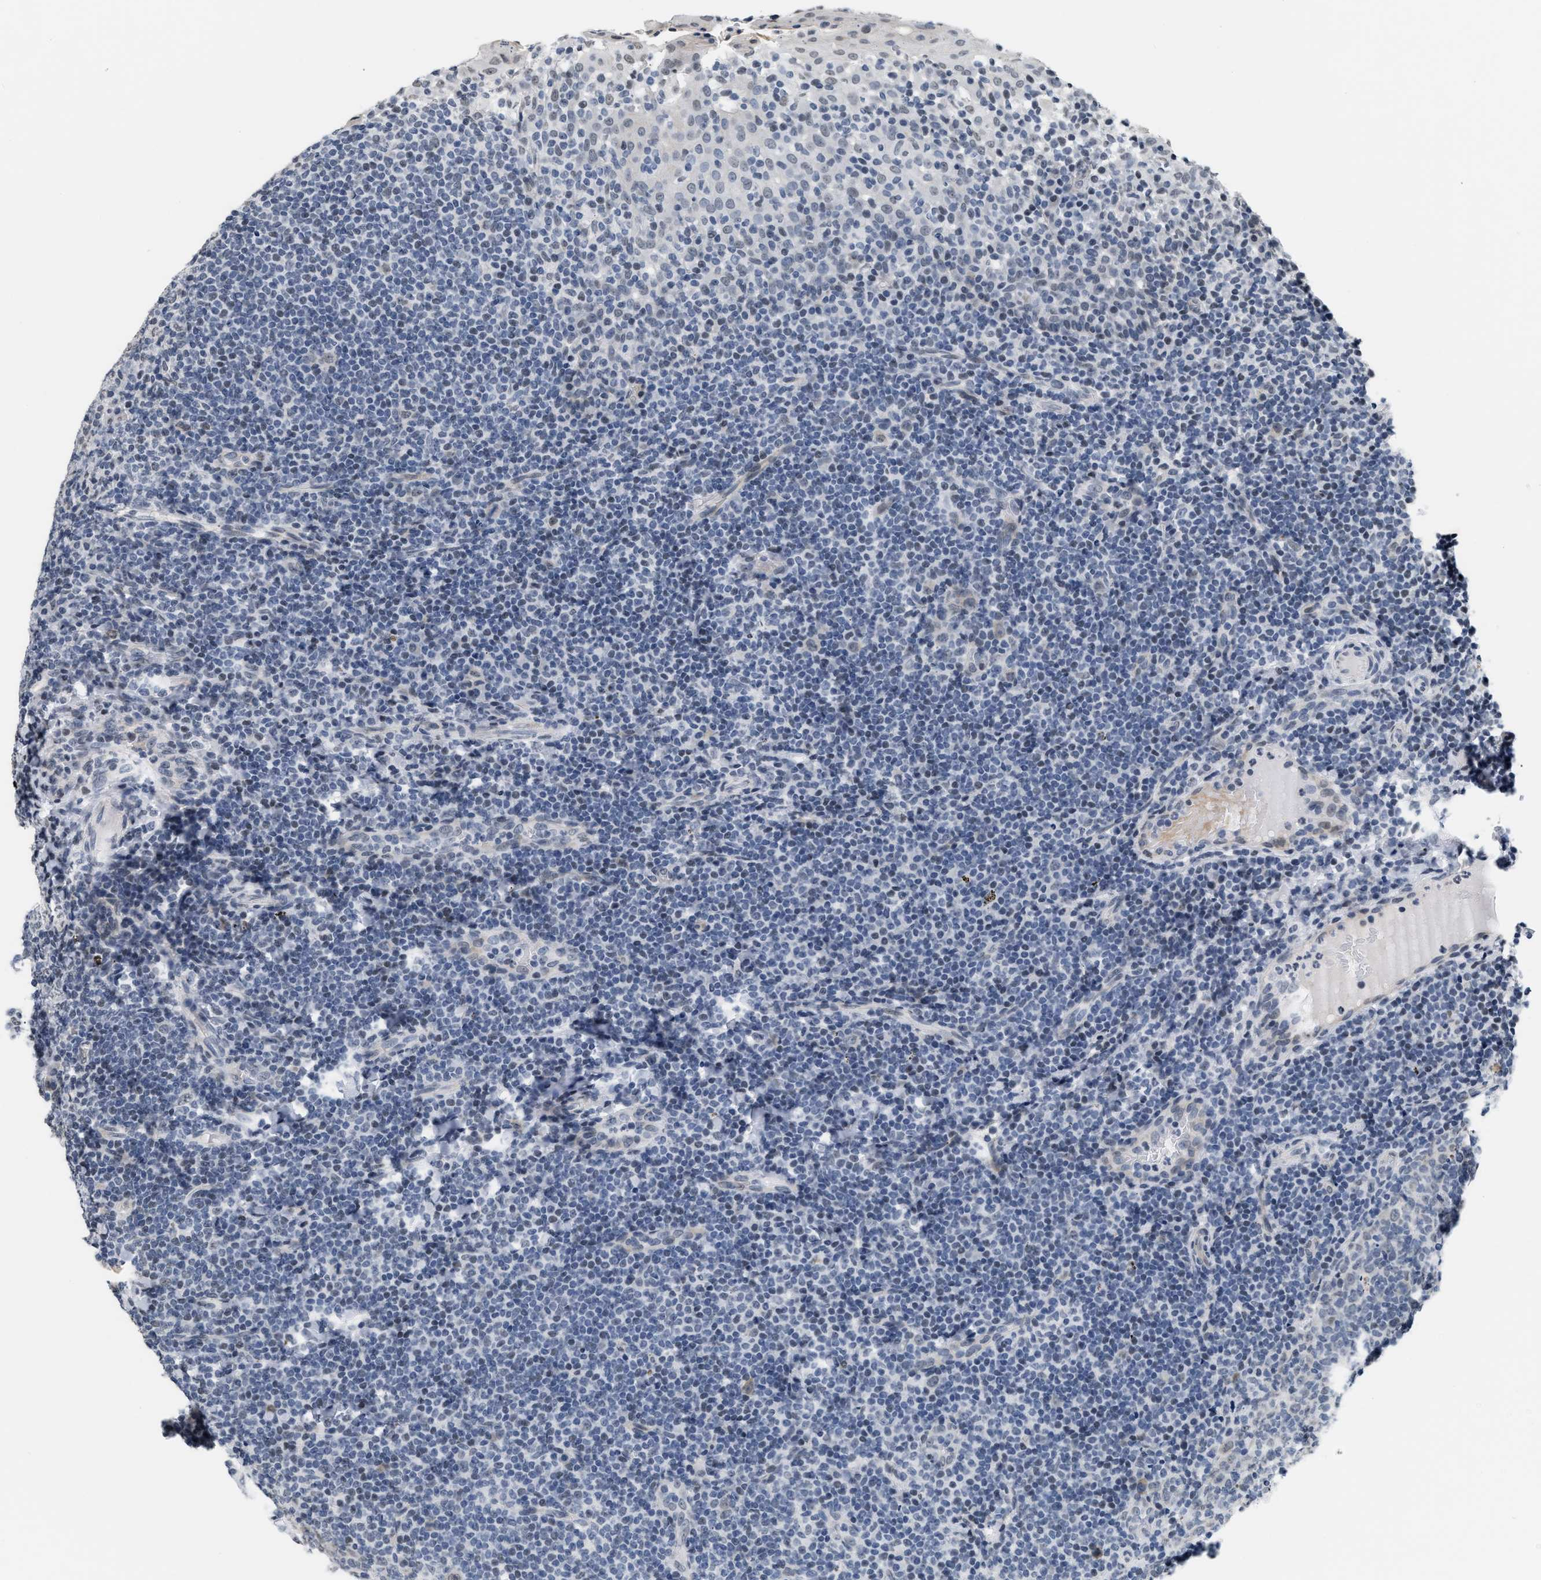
{"staining": {"intensity": "weak", "quantity": "25%-75%", "location": "nuclear"}, "tissue": "tonsil", "cell_type": "Germinal center cells", "image_type": "normal", "snomed": [{"axis": "morphology", "description": "Normal tissue, NOS"}, {"axis": "topography", "description": "Tonsil"}], "caption": "Benign tonsil shows weak nuclear positivity in approximately 25%-75% of germinal center cells The staining was performed using DAB (3,3'-diaminobenzidine) to visualize the protein expression in brown, while the nuclei were stained in blue with hematoxylin (Magnification: 20x)..", "gene": "RAF1", "patient": {"sex": "female", "age": 19}}